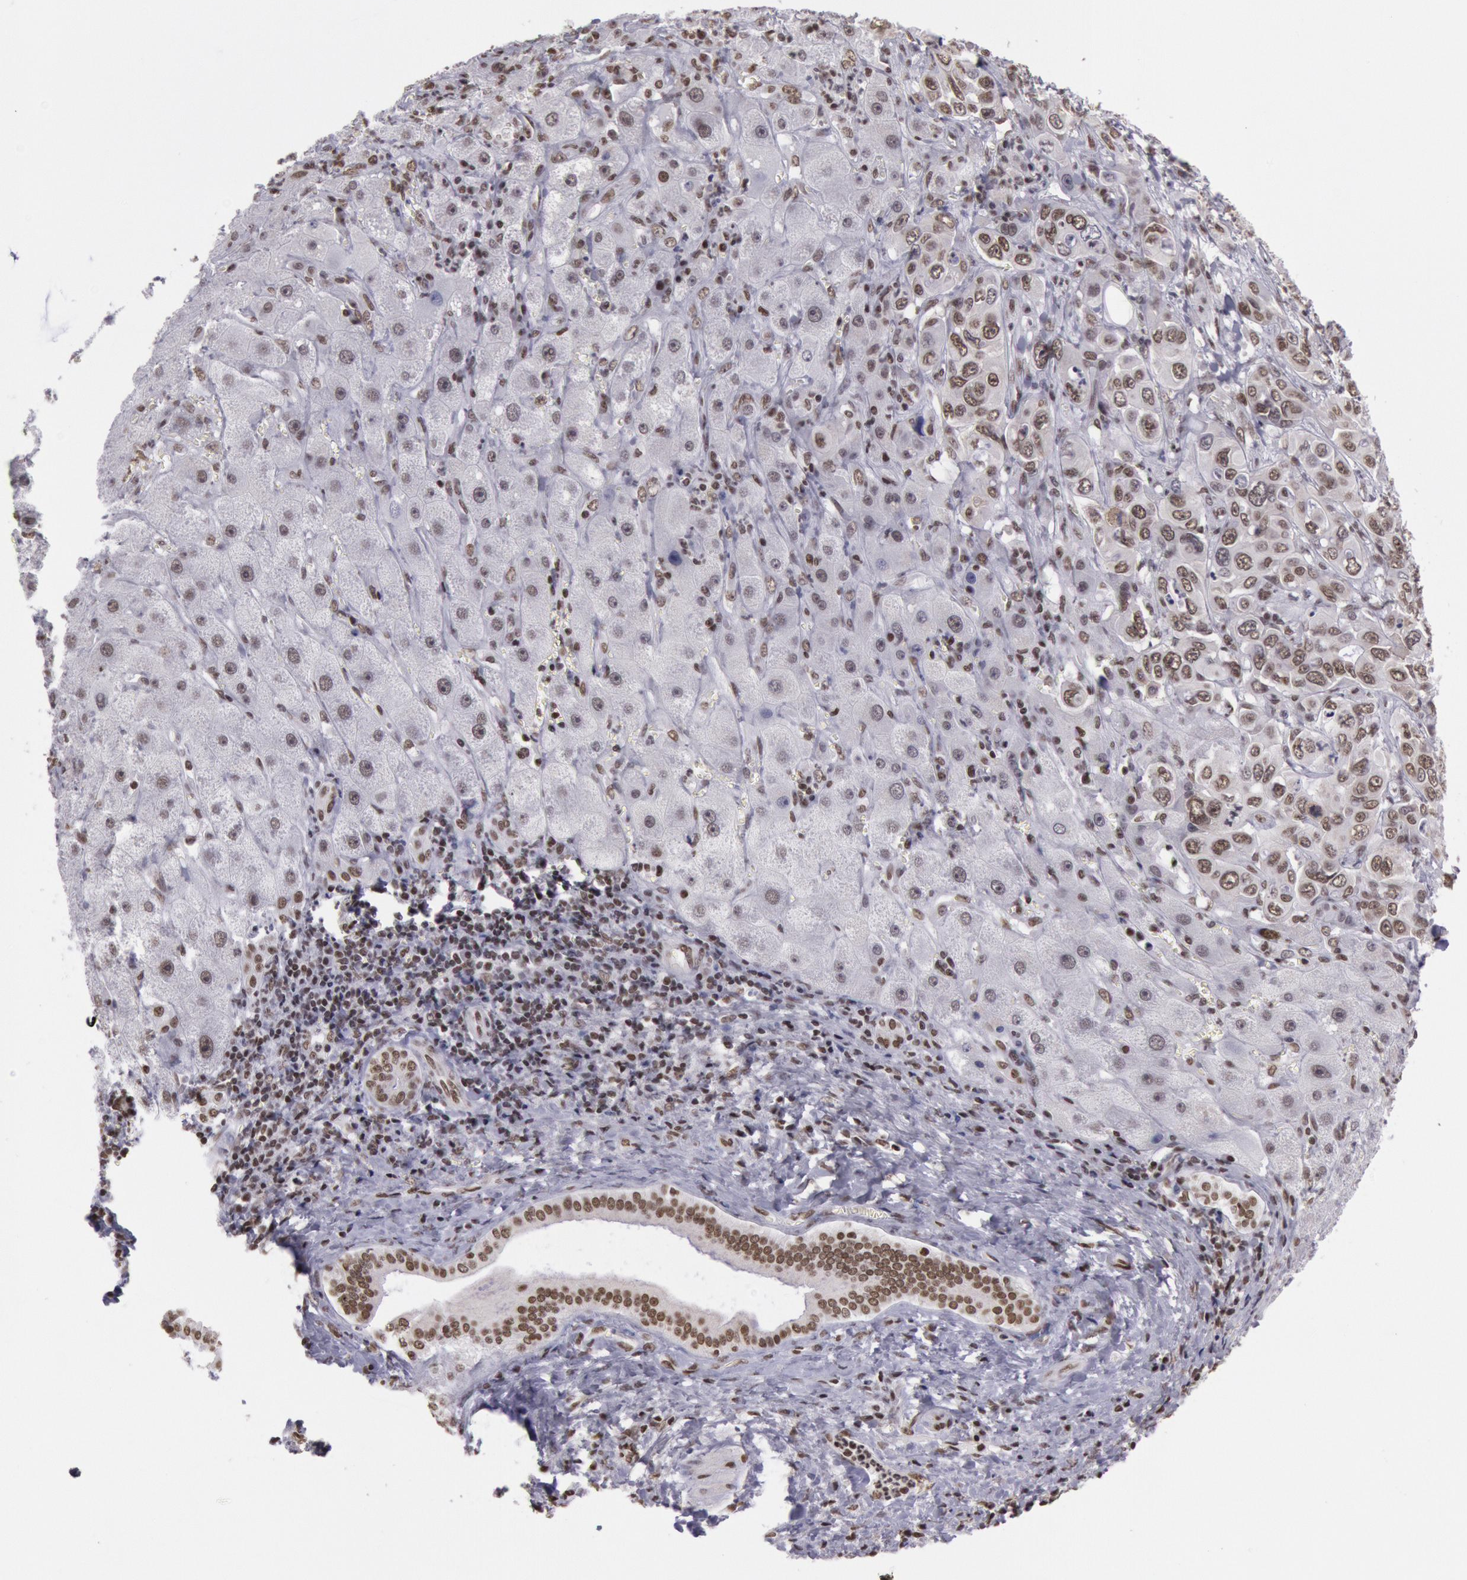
{"staining": {"intensity": "moderate", "quantity": ">75%", "location": "nuclear"}, "tissue": "liver cancer", "cell_type": "Tumor cells", "image_type": "cancer", "snomed": [{"axis": "morphology", "description": "Cholangiocarcinoma"}, {"axis": "topography", "description": "Liver"}], "caption": "Cholangiocarcinoma (liver) stained with immunohistochemistry (IHC) demonstrates moderate nuclear positivity in approximately >75% of tumor cells.", "gene": "NKAP", "patient": {"sex": "female", "age": 79}}